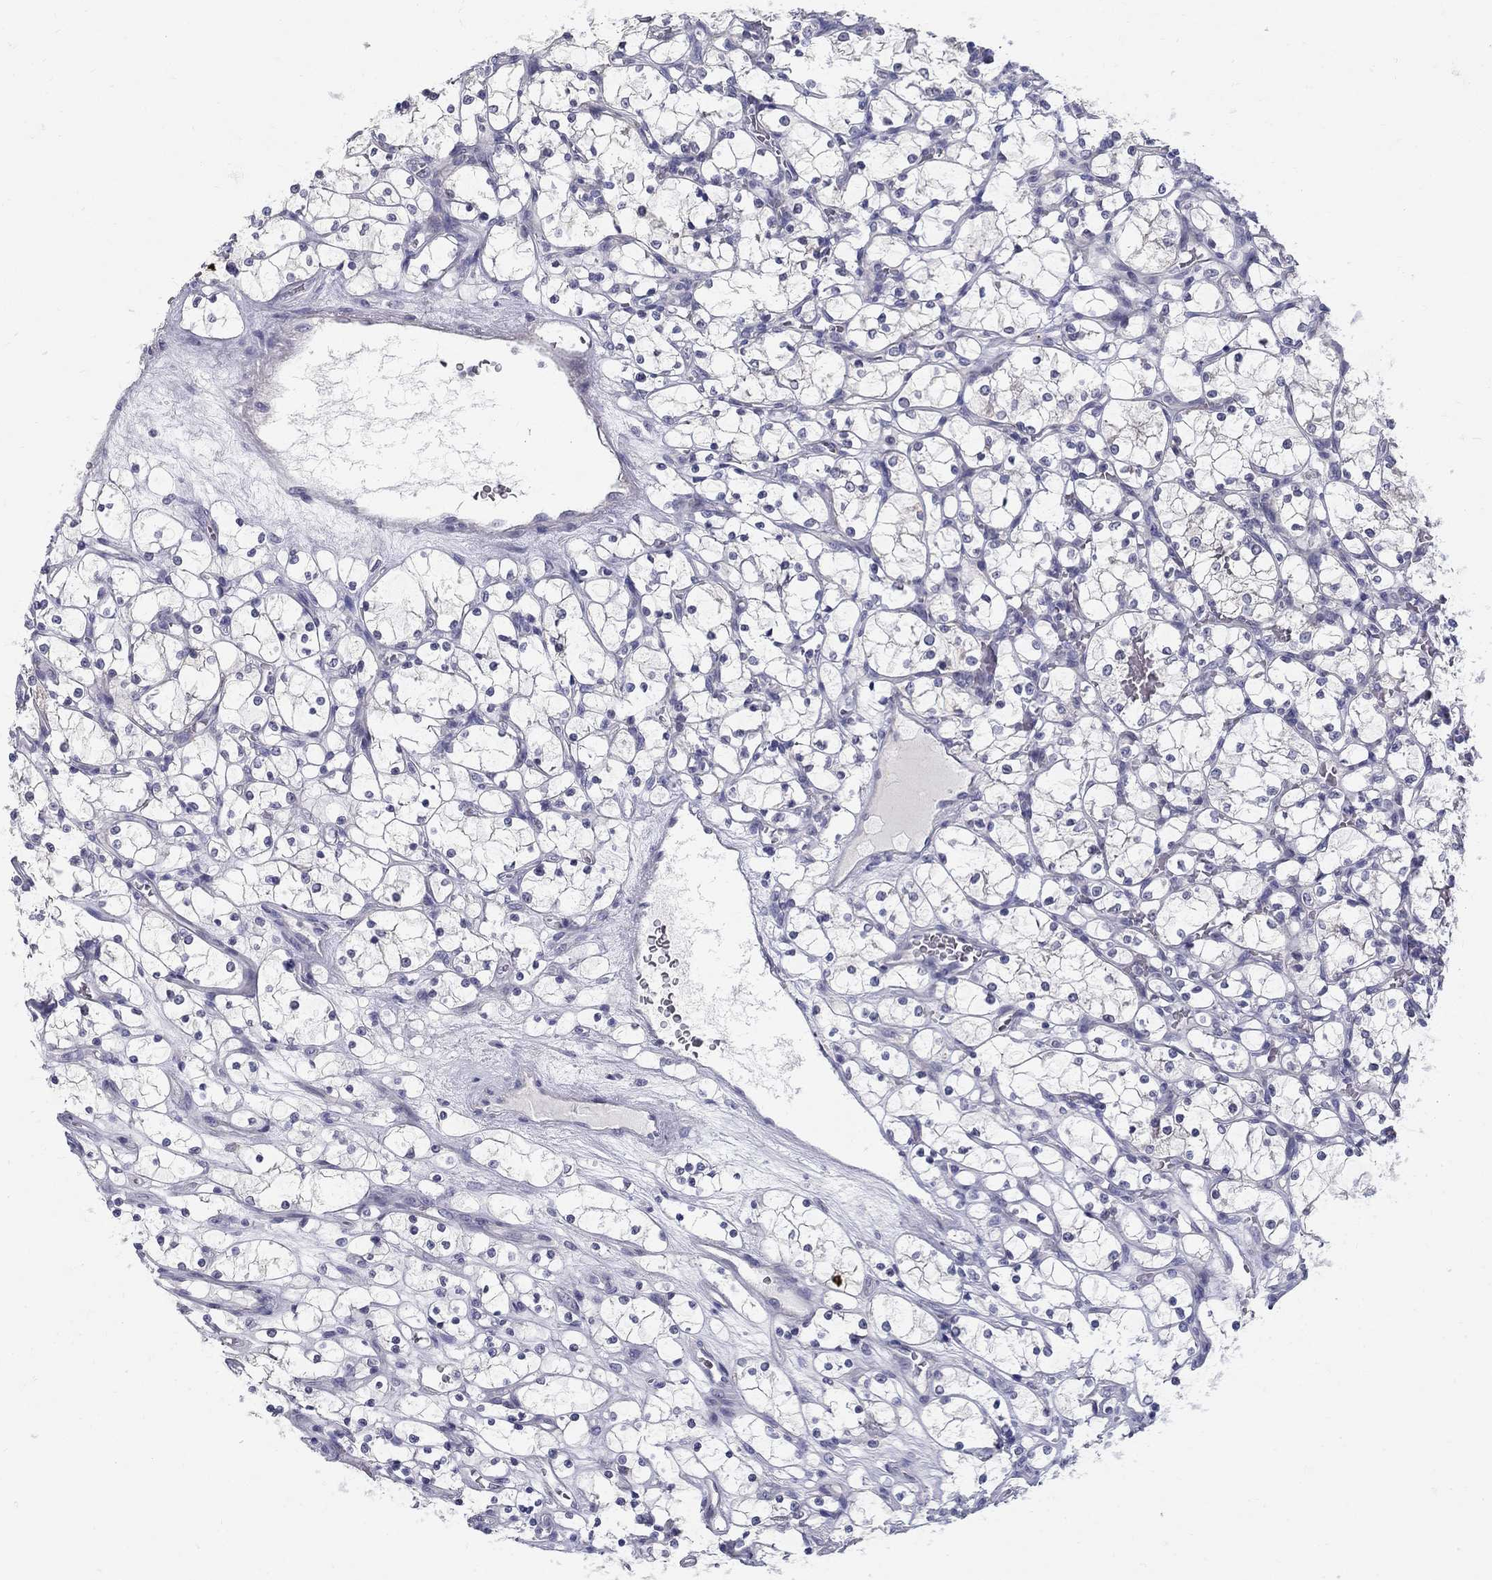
{"staining": {"intensity": "negative", "quantity": "none", "location": "none"}, "tissue": "renal cancer", "cell_type": "Tumor cells", "image_type": "cancer", "snomed": [{"axis": "morphology", "description": "Adenocarcinoma, NOS"}, {"axis": "topography", "description": "Kidney"}], "caption": "High power microscopy histopathology image of an immunohistochemistry (IHC) micrograph of renal cancer, revealing no significant staining in tumor cells. (DAB immunohistochemistry with hematoxylin counter stain).", "gene": "TP53TG5", "patient": {"sex": "female", "age": 69}}